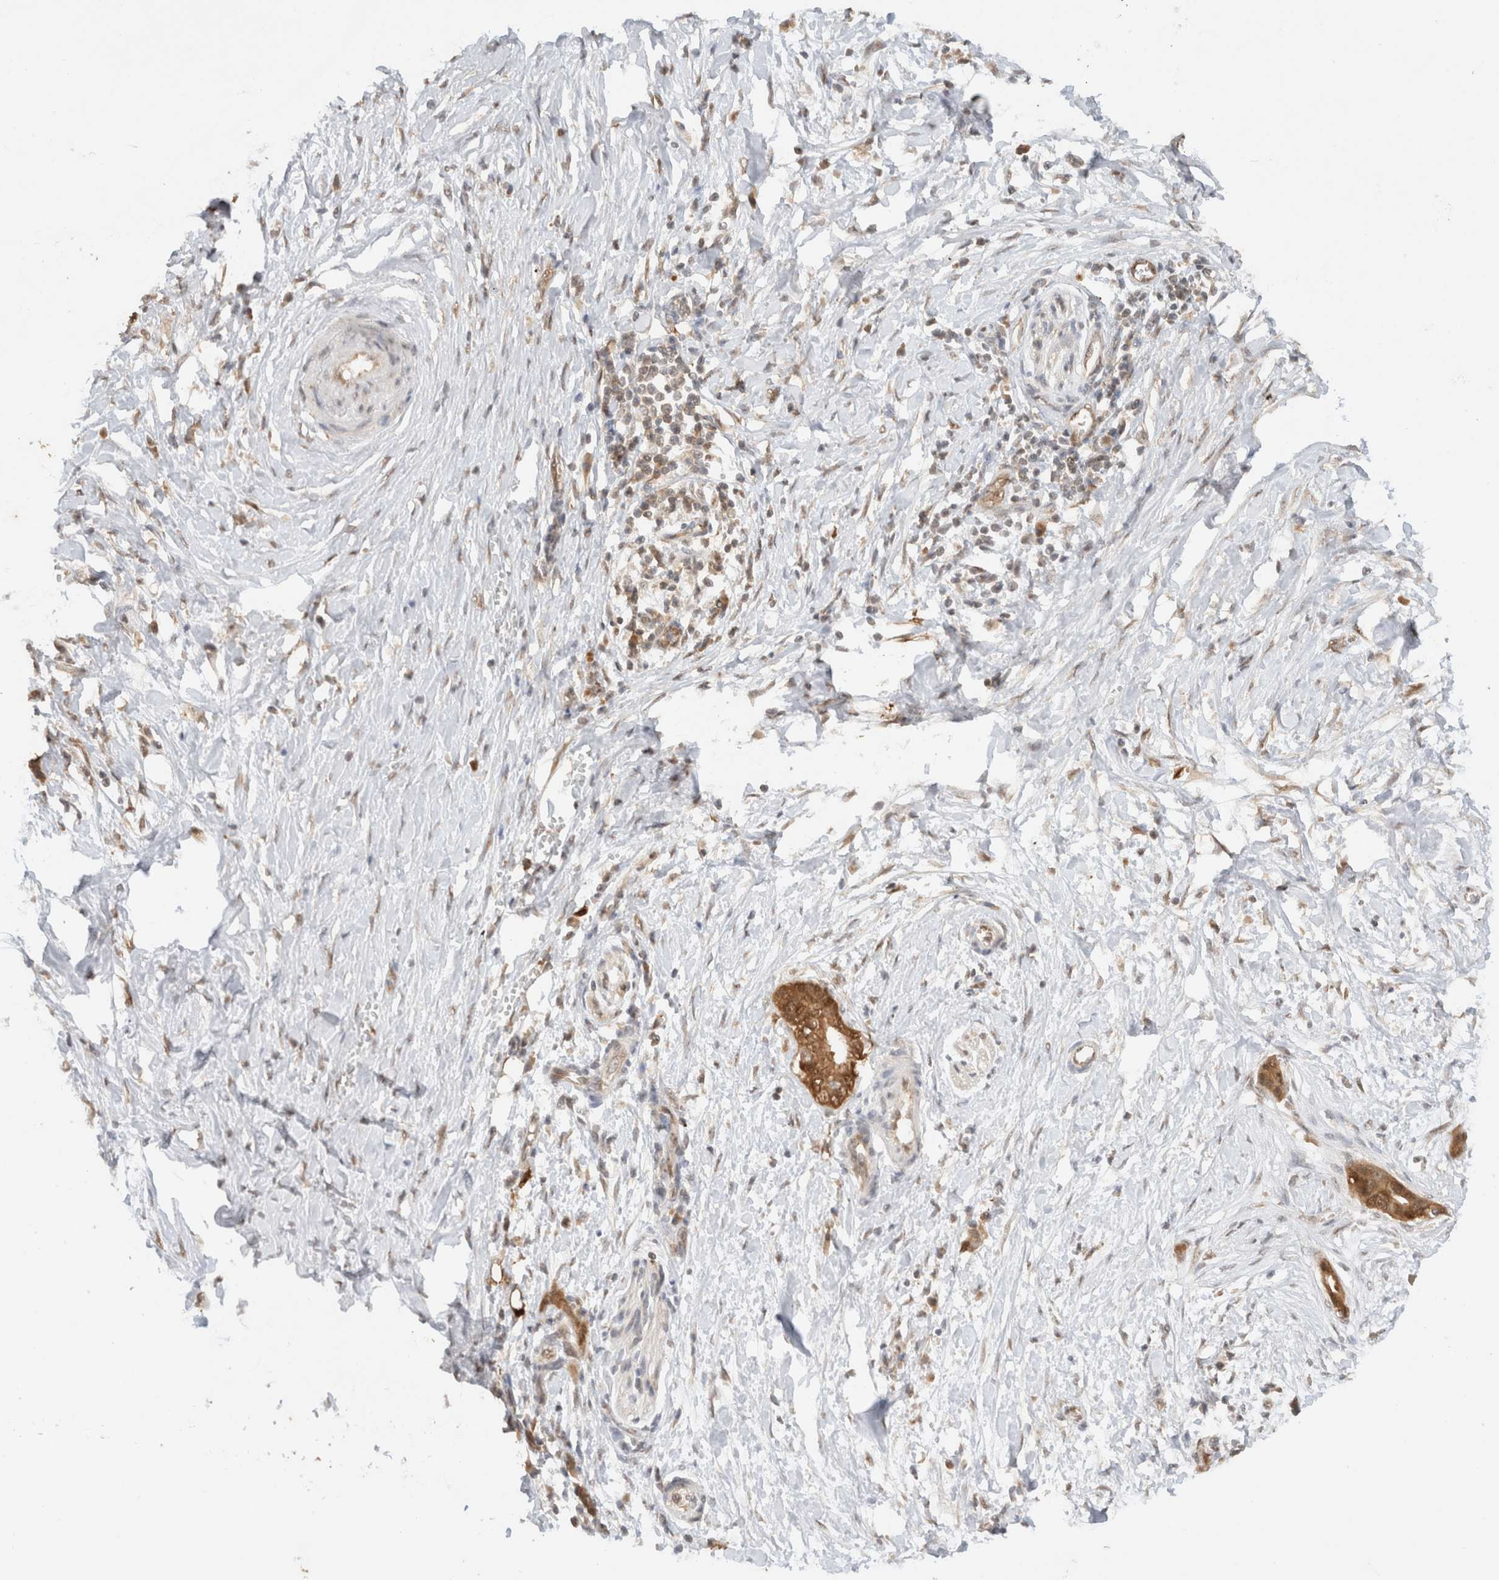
{"staining": {"intensity": "moderate", "quantity": ">75%", "location": "cytoplasmic/membranous,nuclear"}, "tissue": "pancreatic cancer", "cell_type": "Tumor cells", "image_type": "cancer", "snomed": [{"axis": "morphology", "description": "Normal tissue, NOS"}, {"axis": "morphology", "description": "Adenocarcinoma, NOS"}, {"axis": "topography", "description": "Pancreas"}, {"axis": "topography", "description": "Peripheral nerve tissue"}], "caption": "Protein expression analysis of human pancreatic cancer reveals moderate cytoplasmic/membranous and nuclear staining in approximately >75% of tumor cells.", "gene": "CA13", "patient": {"sex": "male", "age": 59}}